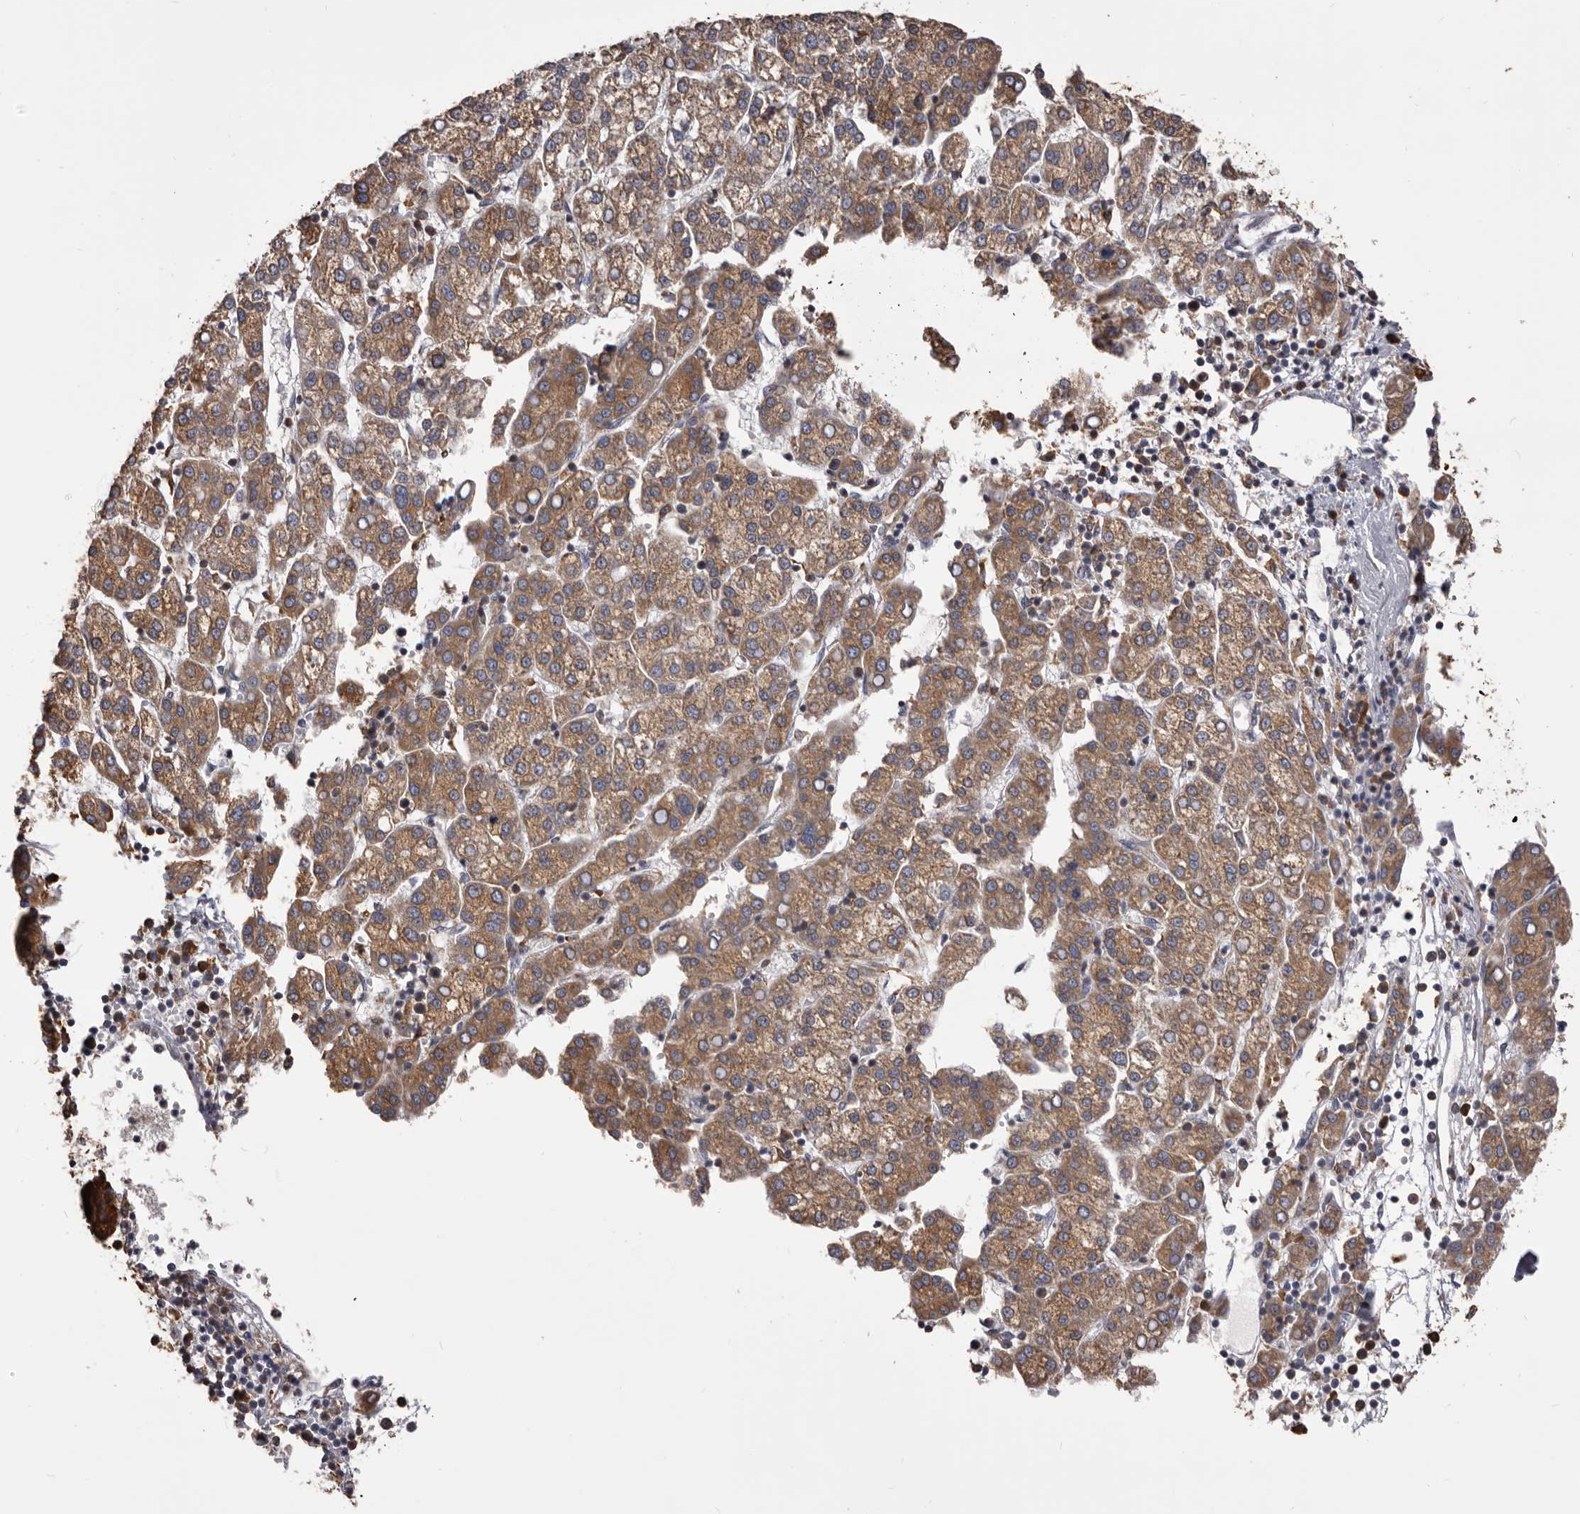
{"staining": {"intensity": "moderate", "quantity": ">75%", "location": "cytoplasmic/membranous"}, "tissue": "liver cancer", "cell_type": "Tumor cells", "image_type": "cancer", "snomed": [{"axis": "morphology", "description": "Carcinoma, Hepatocellular, NOS"}, {"axis": "topography", "description": "Liver"}], "caption": "Liver hepatocellular carcinoma stained with immunohistochemistry (IHC) demonstrates moderate cytoplasmic/membranous staining in approximately >75% of tumor cells.", "gene": "QRSL1", "patient": {"sex": "female", "age": 58}}